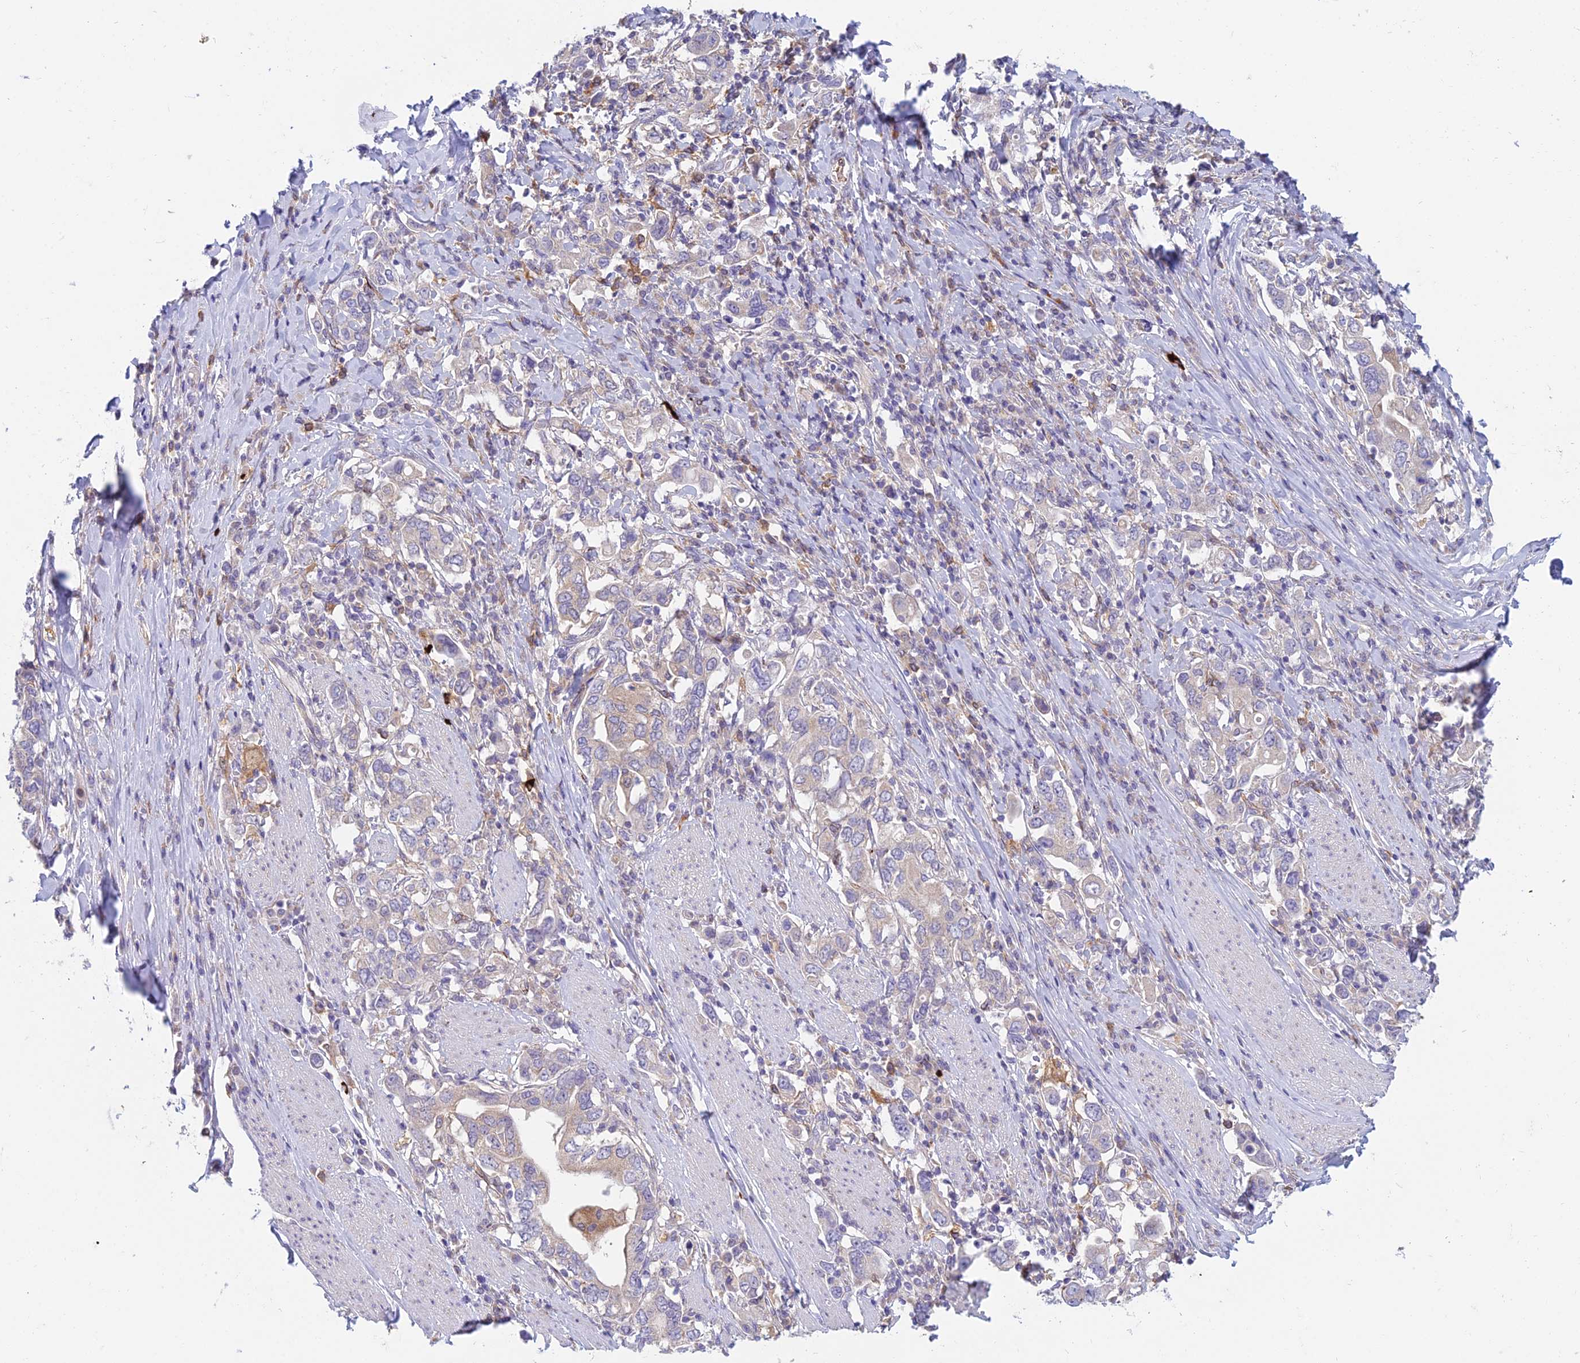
{"staining": {"intensity": "negative", "quantity": "none", "location": "none"}, "tissue": "stomach cancer", "cell_type": "Tumor cells", "image_type": "cancer", "snomed": [{"axis": "morphology", "description": "Adenocarcinoma, NOS"}, {"axis": "topography", "description": "Stomach, upper"}, {"axis": "topography", "description": "Stomach"}], "caption": "A micrograph of human stomach cancer is negative for staining in tumor cells. The staining is performed using DAB (3,3'-diaminobenzidine) brown chromogen with nuclei counter-stained in using hematoxylin.", "gene": "DUS2", "patient": {"sex": "male", "age": 62}}